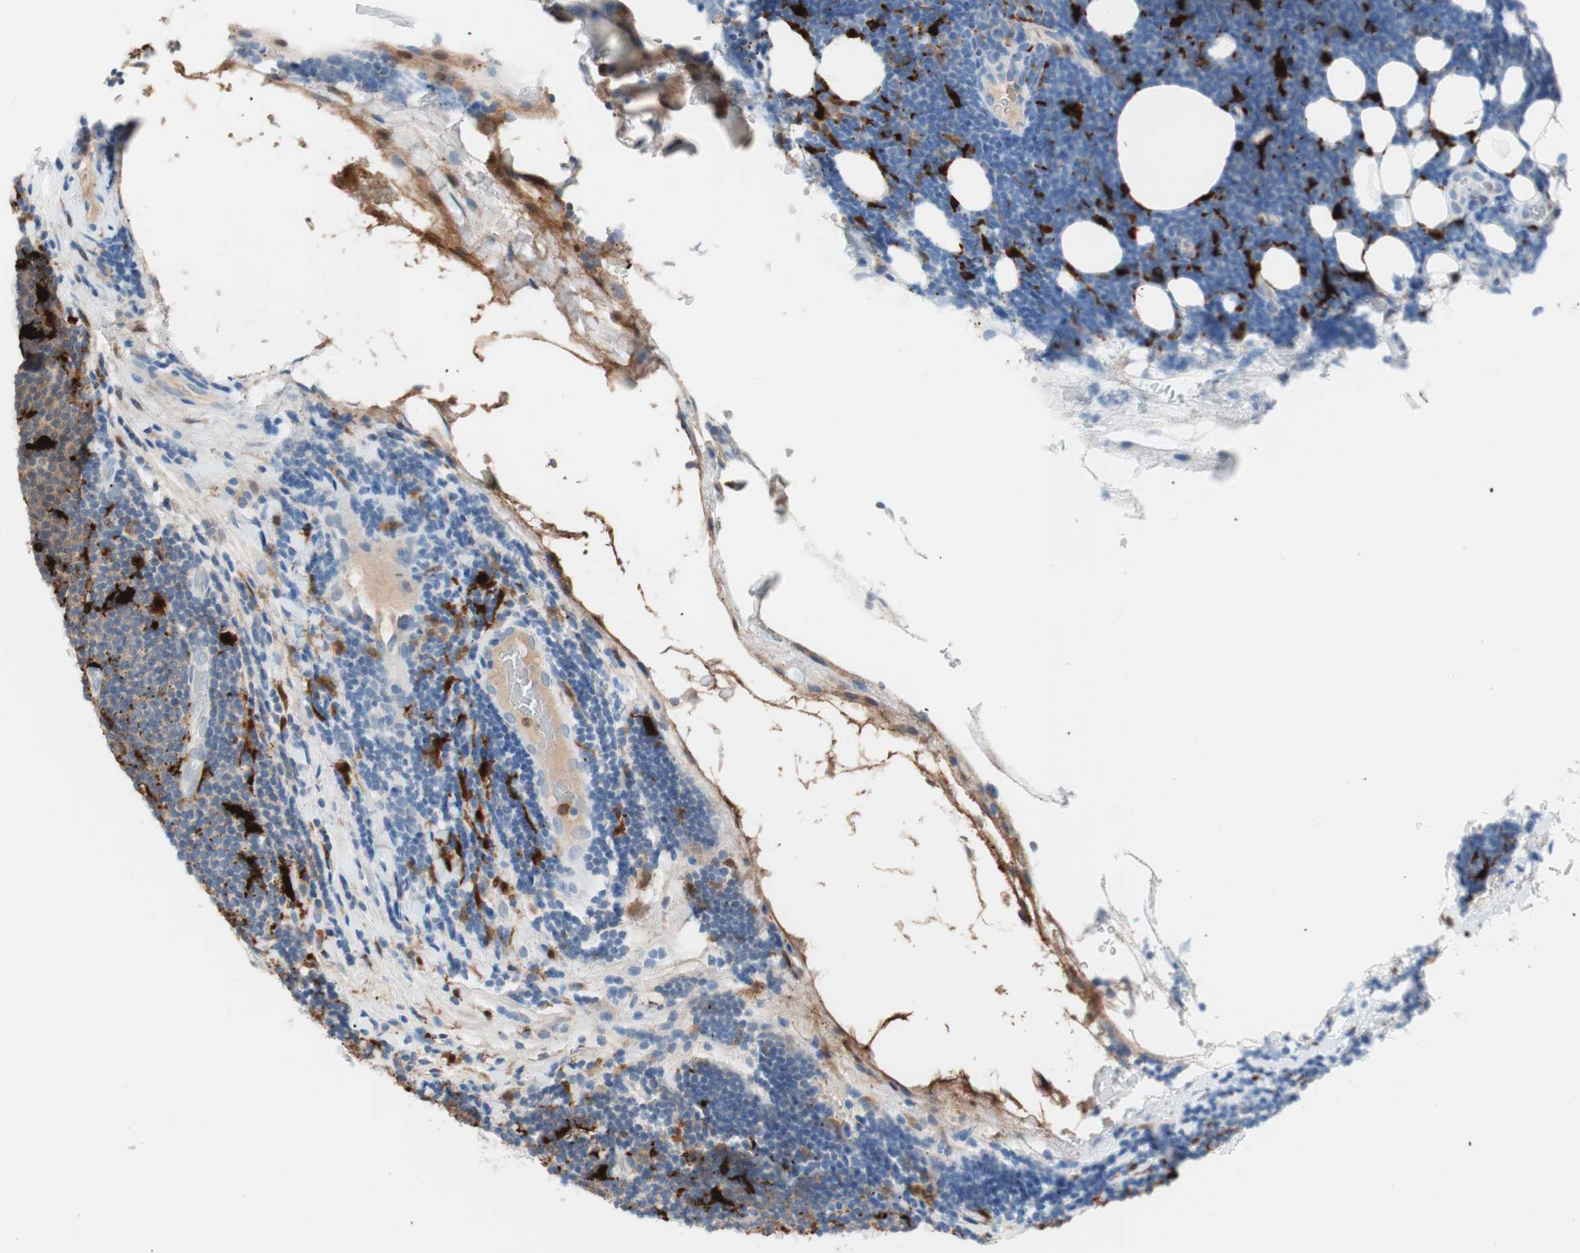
{"staining": {"intensity": "moderate", "quantity": "<25%", "location": "cytoplasmic/membranous"}, "tissue": "lymphoma", "cell_type": "Tumor cells", "image_type": "cancer", "snomed": [{"axis": "morphology", "description": "Malignant lymphoma, non-Hodgkin's type, Low grade"}, {"axis": "topography", "description": "Lymph node"}], "caption": "Immunohistochemistry (IHC) micrograph of neoplastic tissue: lymphoma stained using immunohistochemistry (IHC) displays low levels of moderate protein expression localized specifically in the cytoplasmic/membranous of tumor cells, appearing as a cytoplasmic/membranous brown color.", "gene": "IL18", "patient": {"sex": "male", "age": 83}}